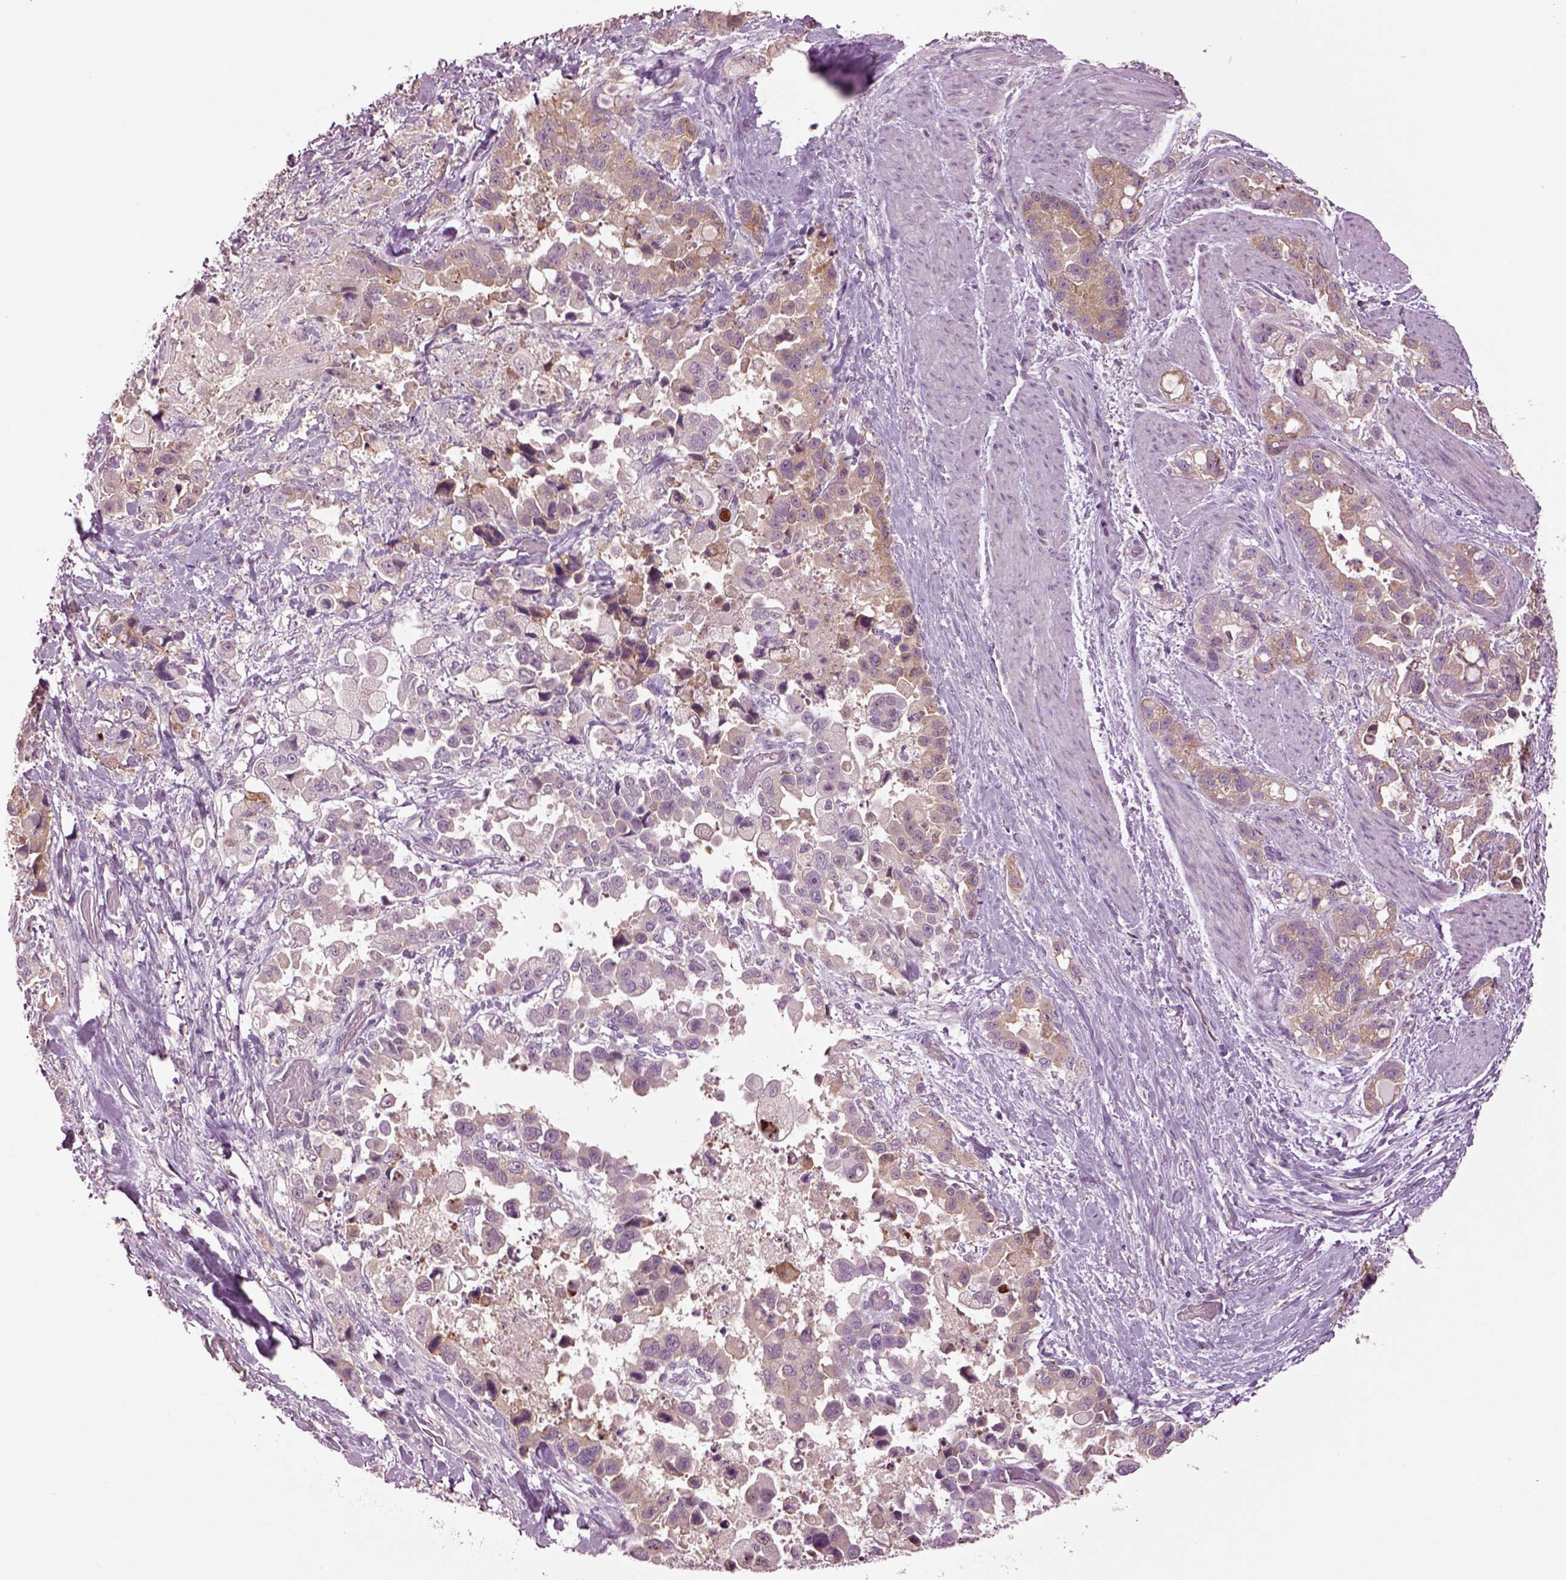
{"staining": {"intensity": "moderate", "quantity": "<25%", "location": "cytoplasmic/membranous"}, "tissue": "stomach cancer", "cell_type": "Tumor cells", "image_type": "cancer", "snomed": [{"axis": "morphology", "description": "Adenocarcinoma, NOS"}, {"axis": "topography", "description": "Stomach"}], "caption": "A low amount of moderate cytoplasmic/membranous positivity is identified in approximately <25% of tumor cells in stomach adenocarcinoma tissue. Nuclei are stained in blue.", "gene": "CLPSL1", "patient": {"sex": "male", "age": 59}}